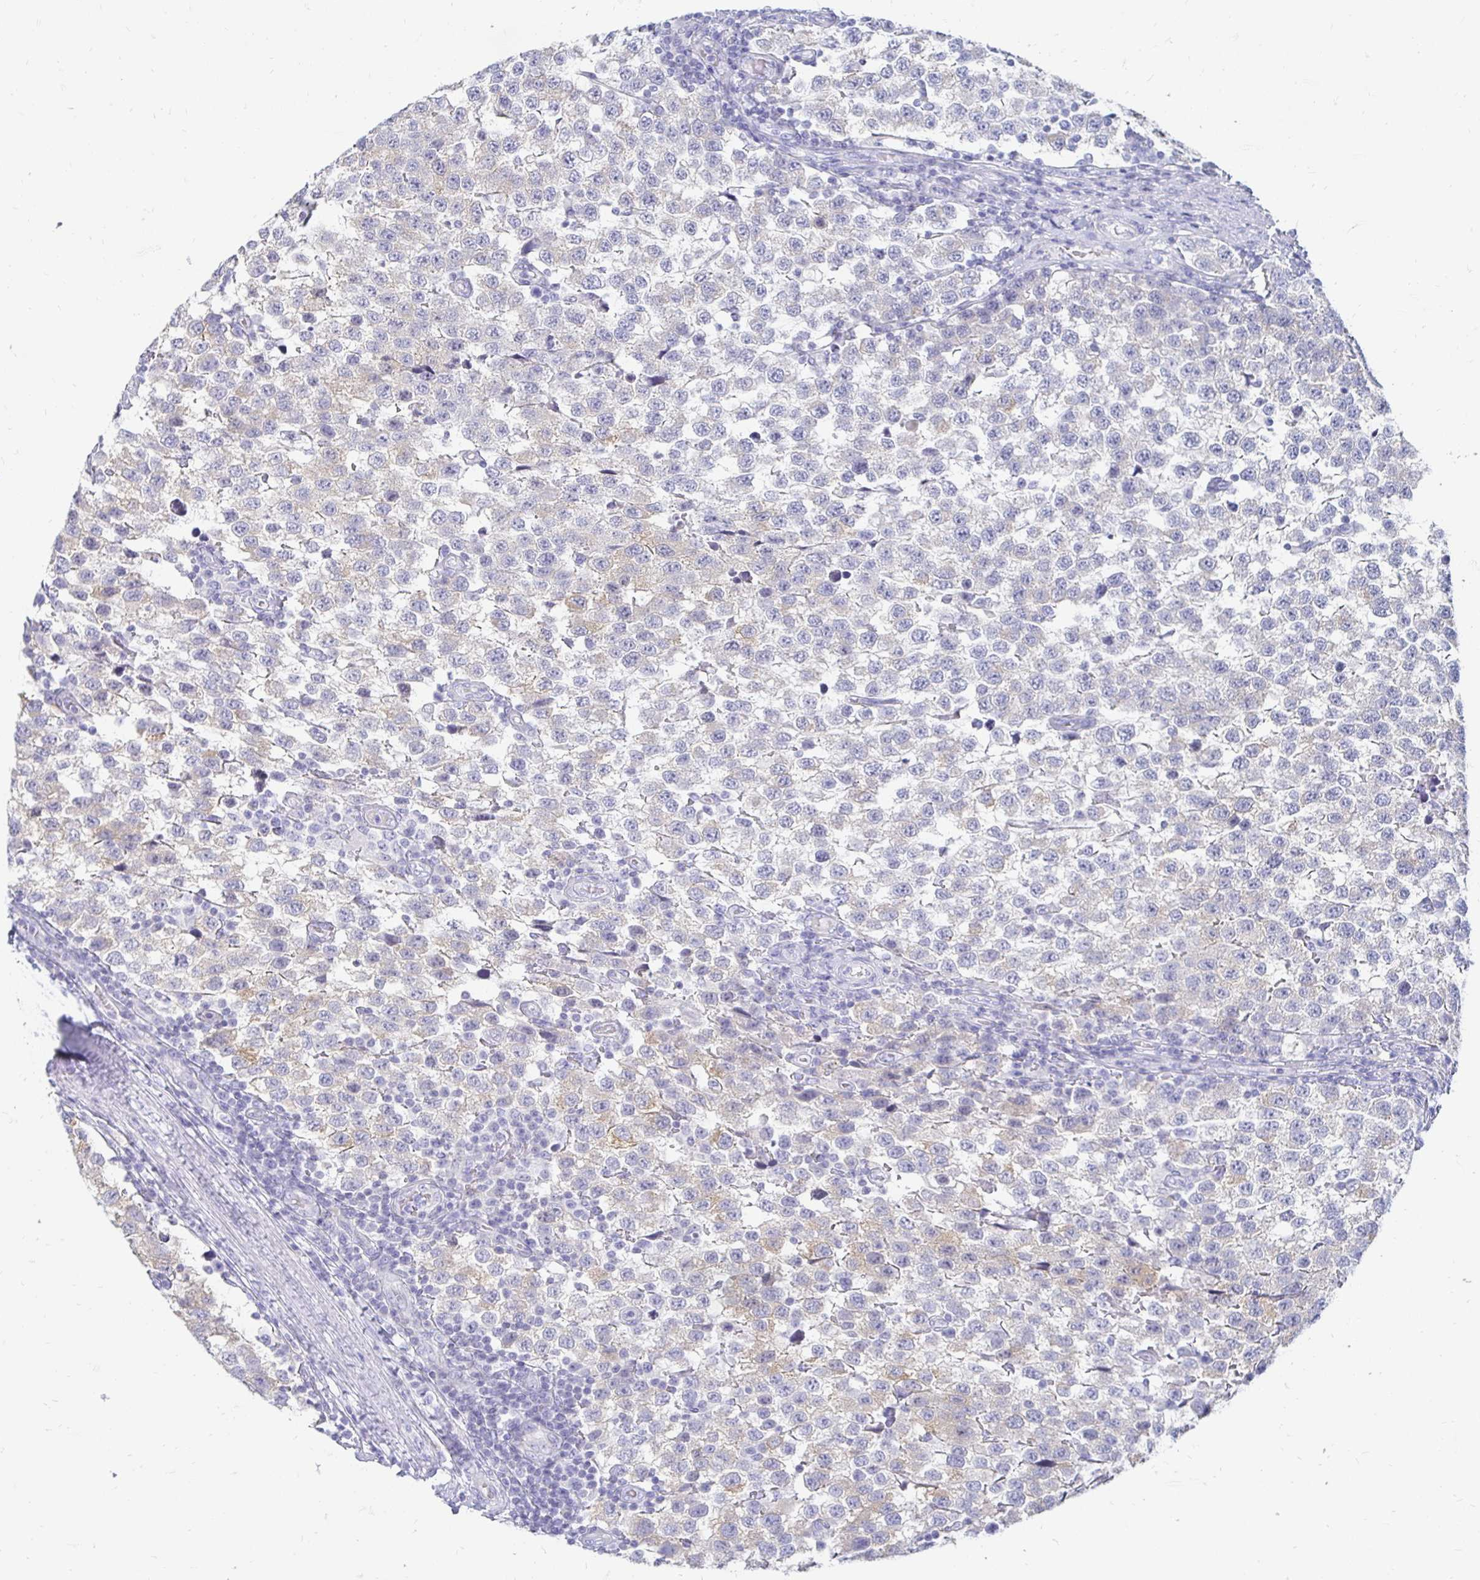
{"staining": {"intensity": "weak", "quantity": "<25%", "location": "cytoplasmic/membranous"}, "tissue": "testis cancer", "cell_type": "Tumor cells", "image_type": "cancer", "snomed": [{"axis": "morphology", "description": "Seminoma, NOS"}, {"axis": "topography", "description": "Testis"}], "caption": "There is no significant staining in tumor cells of testis seminoma.", "gene": "PEG10", "patient": {"sex": "male", "age": 34}}